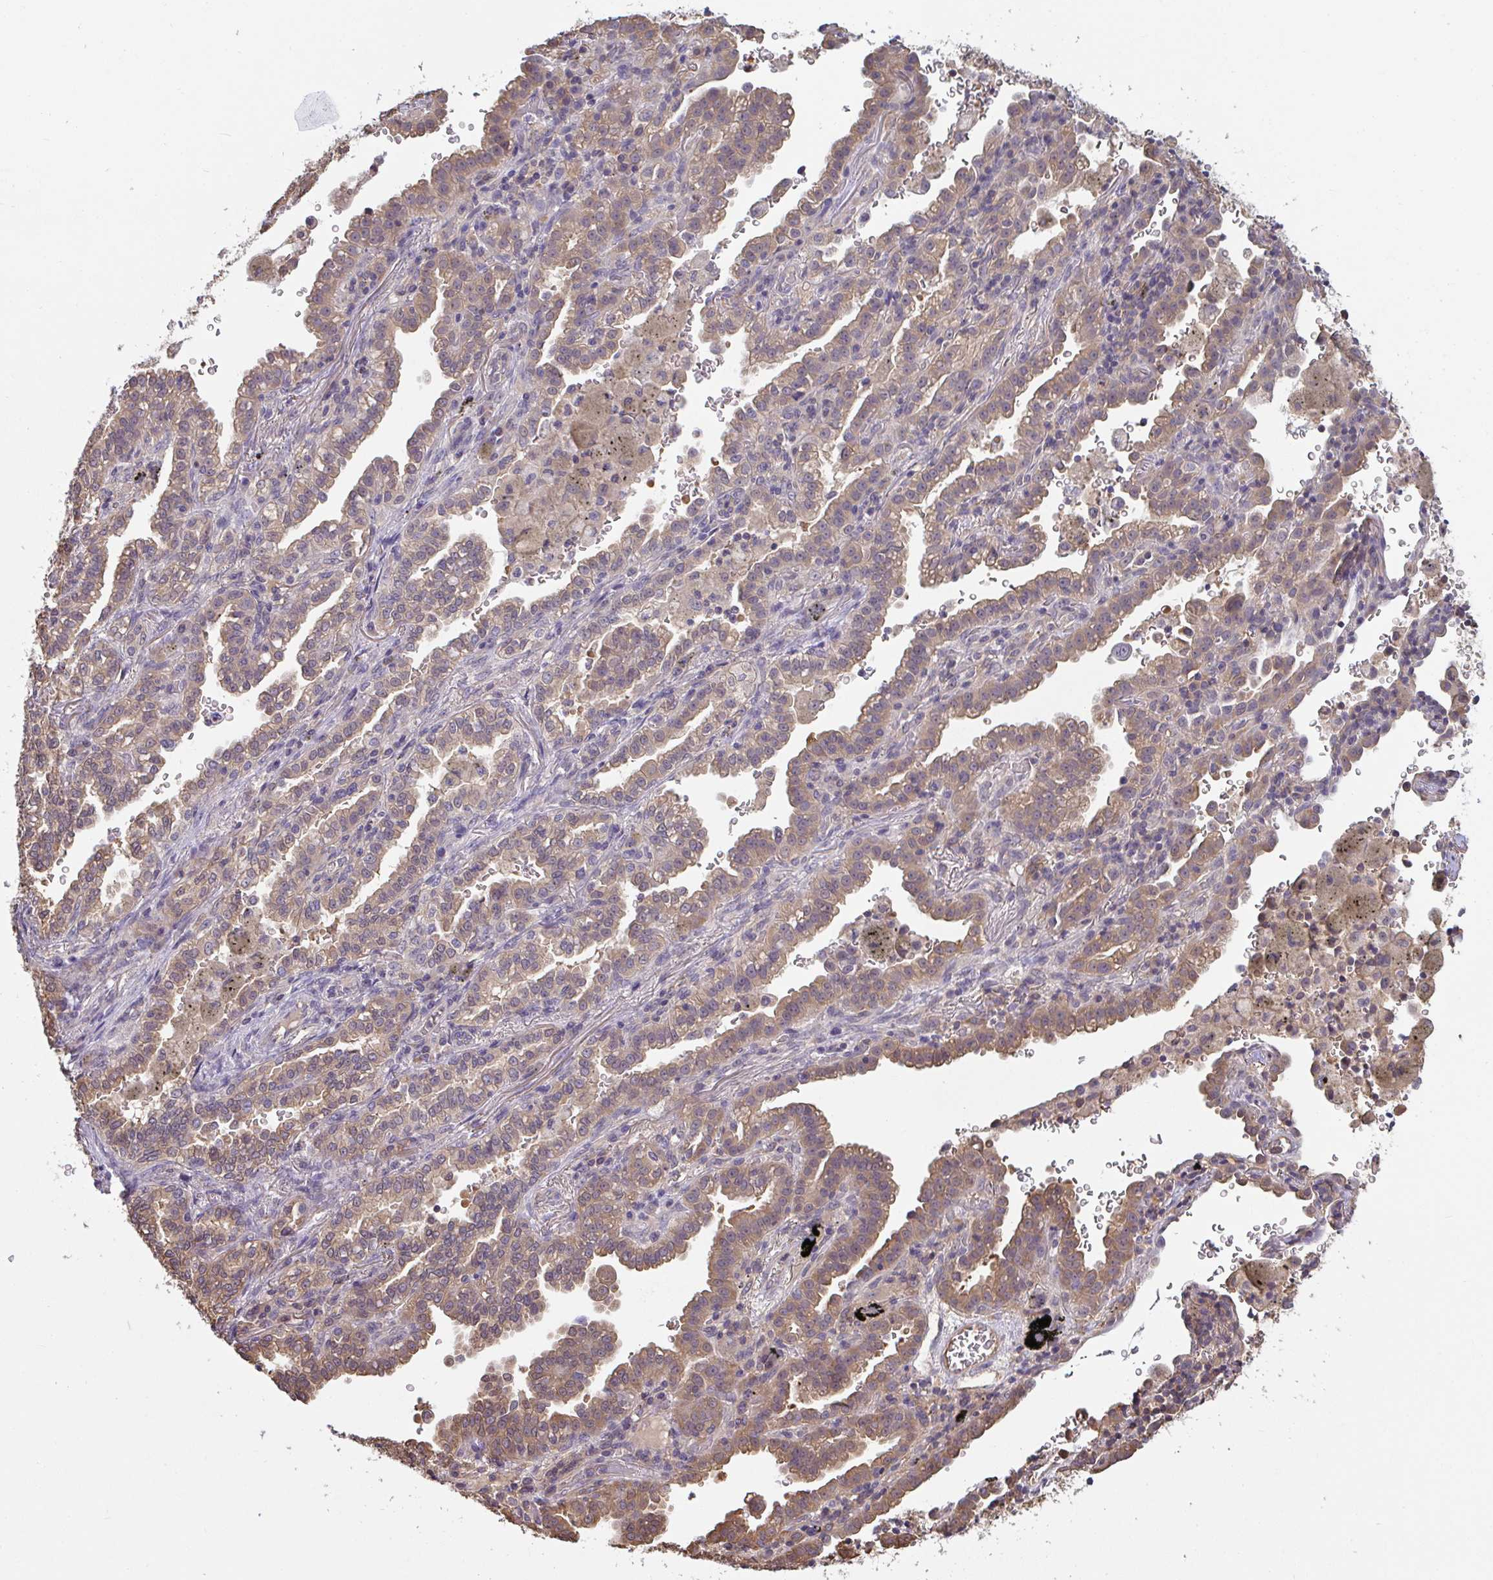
{"staining": {"intensity": "moderate", "quantity": "25%-75%", "location": "cytoplasmic/membranous,nuclear"}, "tissue": "lung cancer", "cell_type": "Tumor cells", "image_type": "cancer", "snomed": [{"axis": "morphology", "description": "Adenocarcinoma, NOS"}, {"axis": "topography", "description": "Lymph node"}, {"axis": "topography", "description": "Lung"}], "caption": "Lung adenocarcinoma tissue exhibits moderate cytoplasmic/membranous and nuclear staining in about 25%-75% of tumor cells", "gene": "TTC9C", "patient": {"sex": "male", "age": 66}}